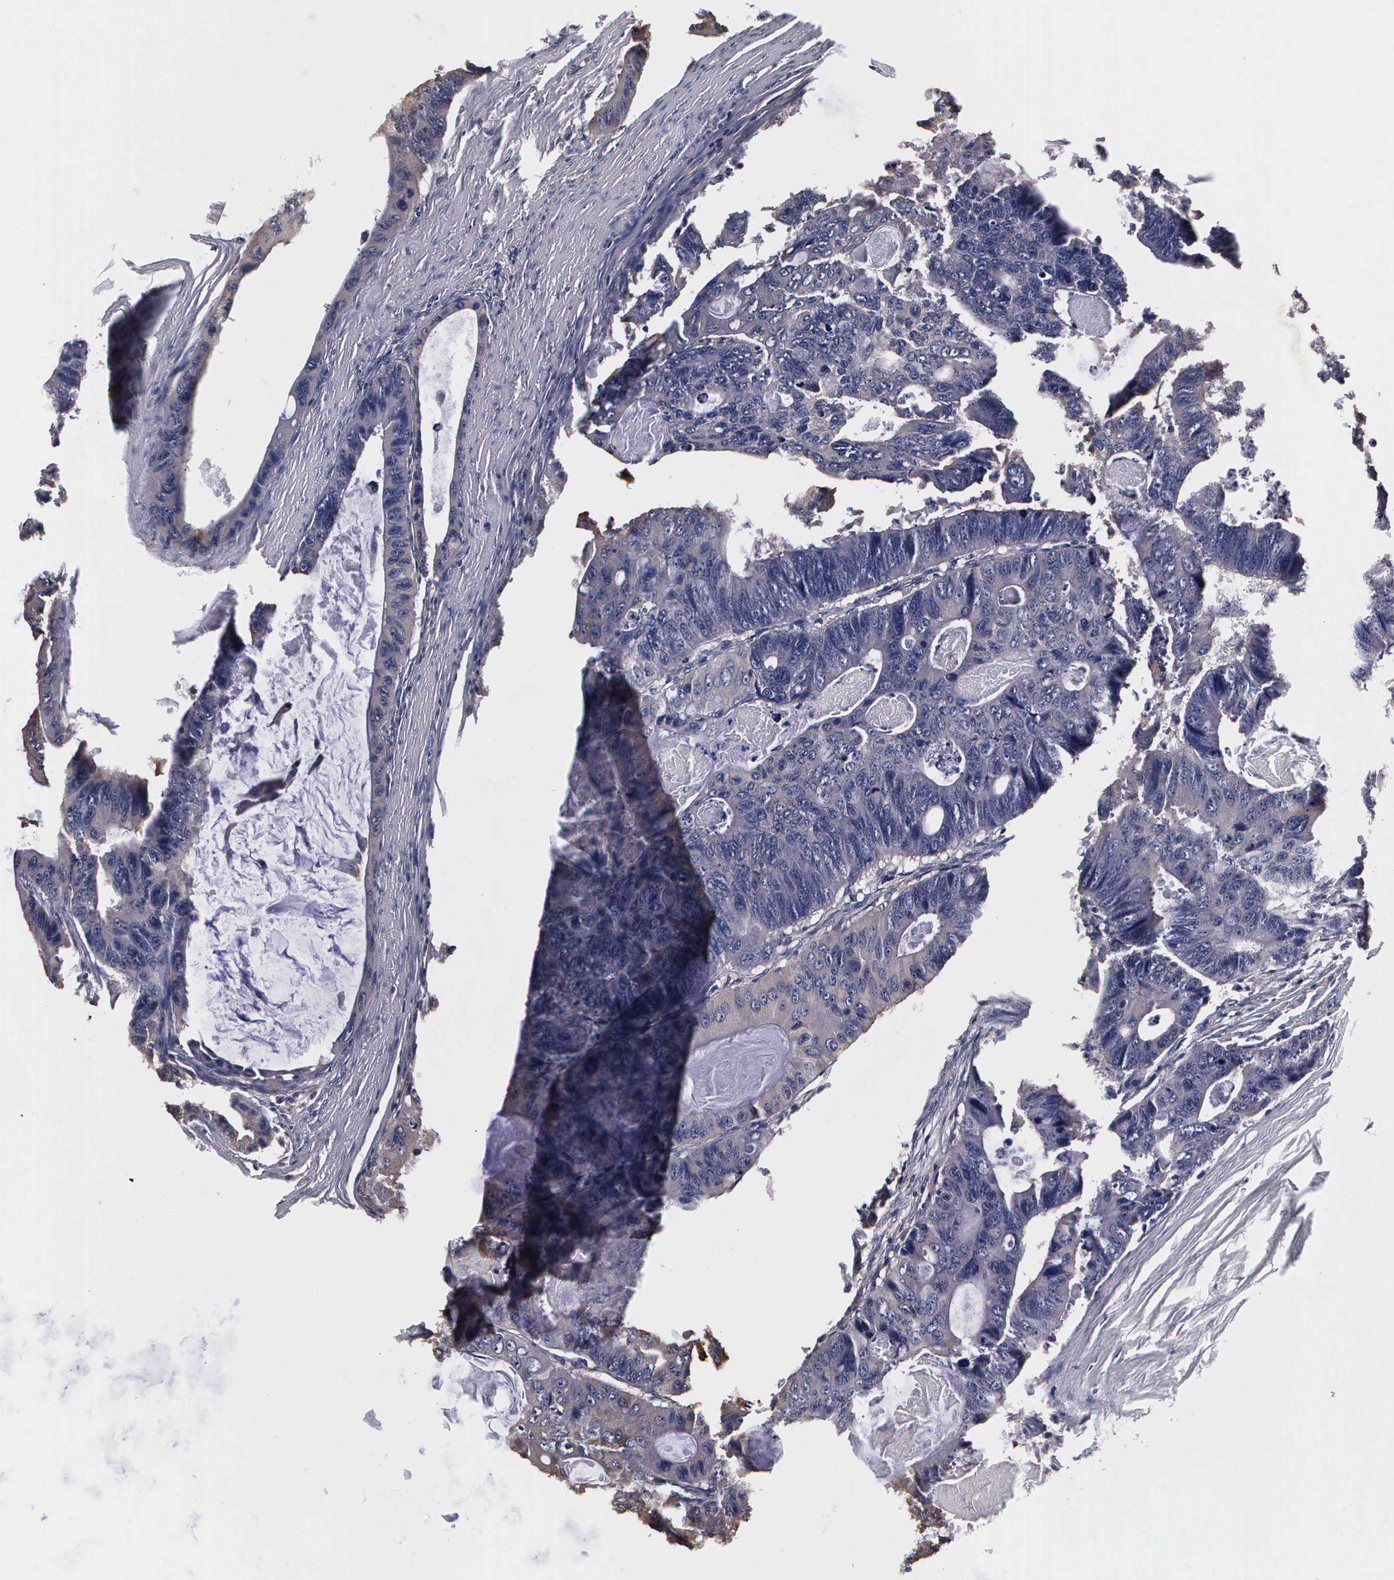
{"staining": {"intensity": "weak", "quantity": "<25%", "location": "cytoplasmic/membranous"}, "tissue": "colorectal cancer", "cell_type": "Tumor cells", "image_type": "cancer", "snomed": [{"axis": "morphology", "description": "Adenocarcinoma, NOS"}, {"axis": "topography", "description": "Colon"}], "caption": "Colorectal cancer stained for a protein using immunohistochemistry (IHC) displays no positivity tumor cells.", "gene": "PSMA3", "patient": {"sex": "female", "age": 55}}